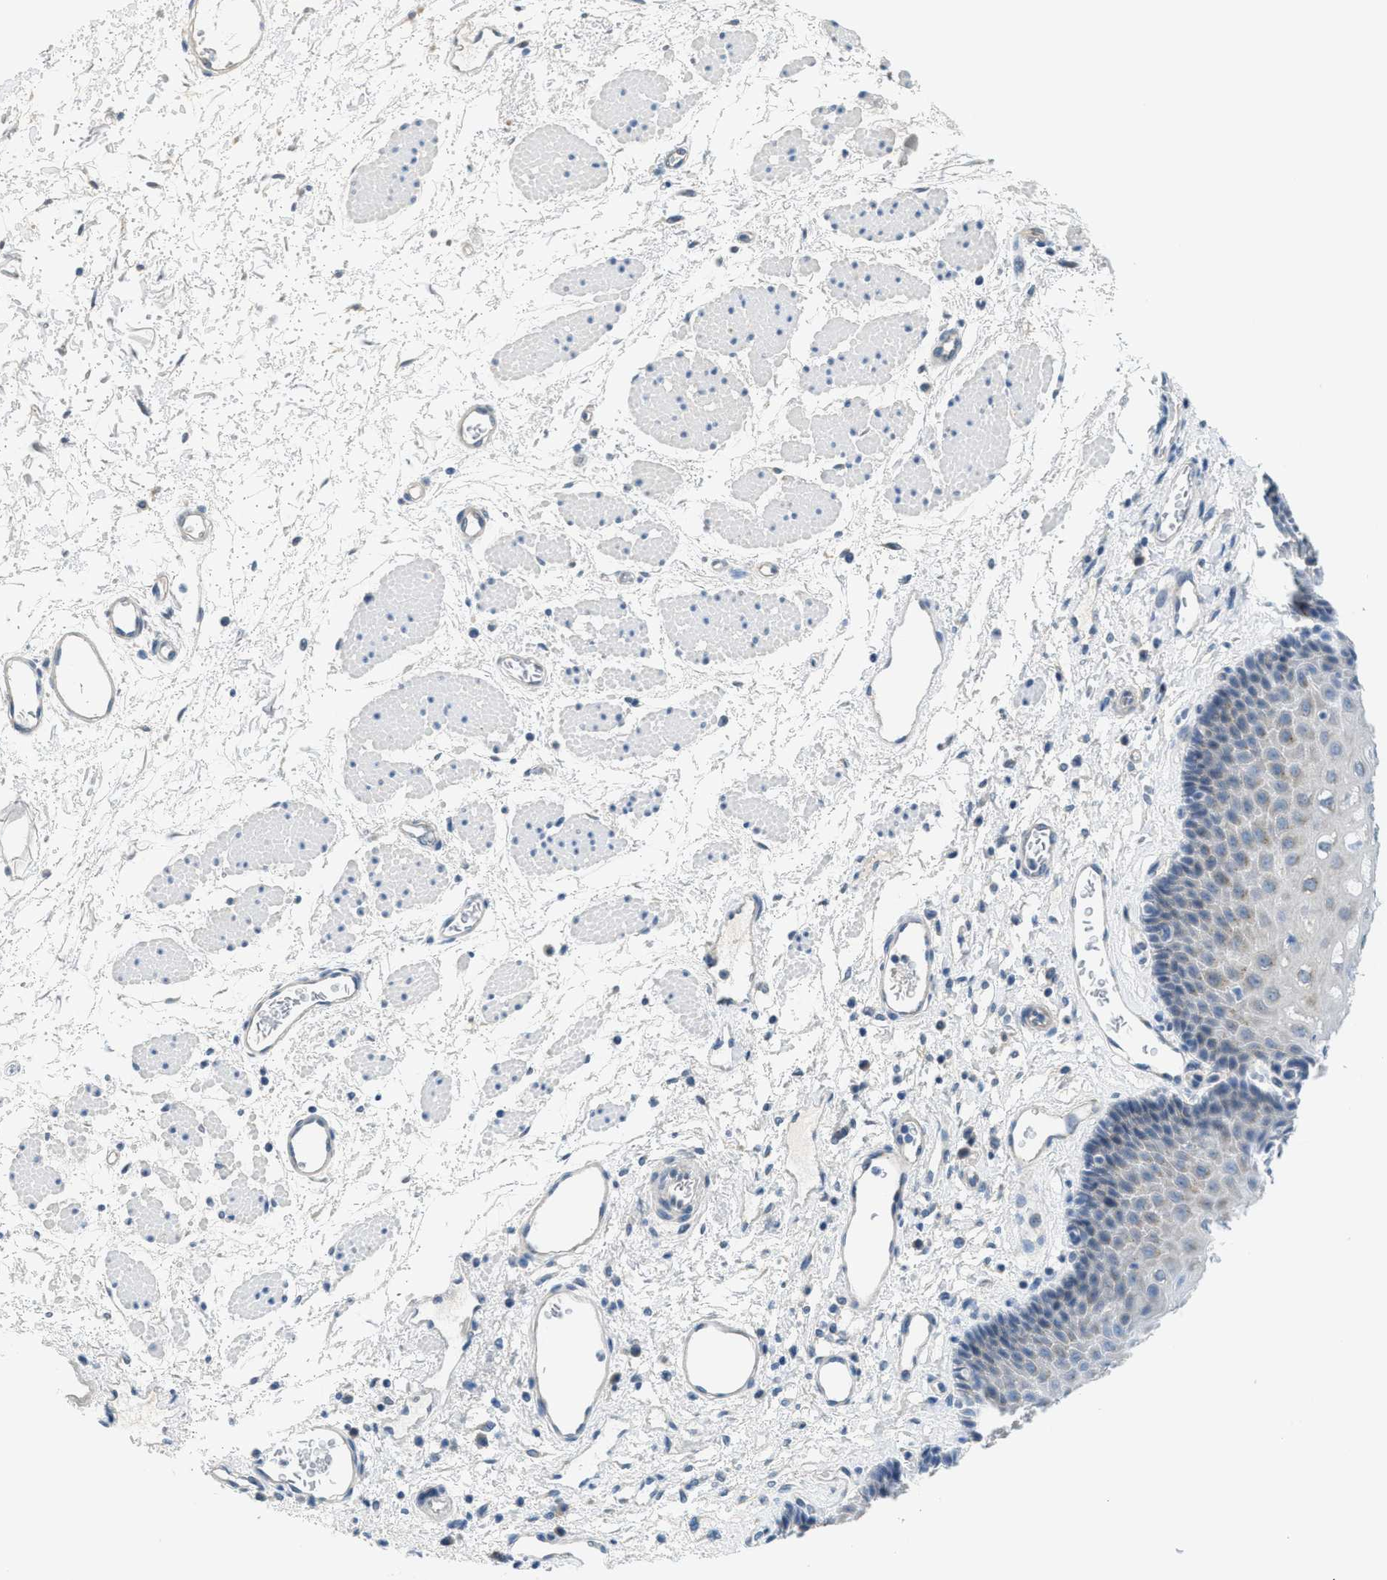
{"staining": {"intensity": "weak", "quantity": "<25%", "location": "cytoplasmic/membranous"}, "tissue": "esophagus", "cell_type": "Squamous epithelial cells", "image_type": "normal", "snomed": [{"axis": "morphology", "description": "Normal tissue, NOS"}, {"axis": "topography", "description": "Esophagus"}], "caption": "This is an immunohistochemistry (IHC) photomicrograph of benign human esophagus. There is no expression in squamous epithelial cells.", "gene": "ZFYVE9", "patient": {"sex": "male", "age": 54}}